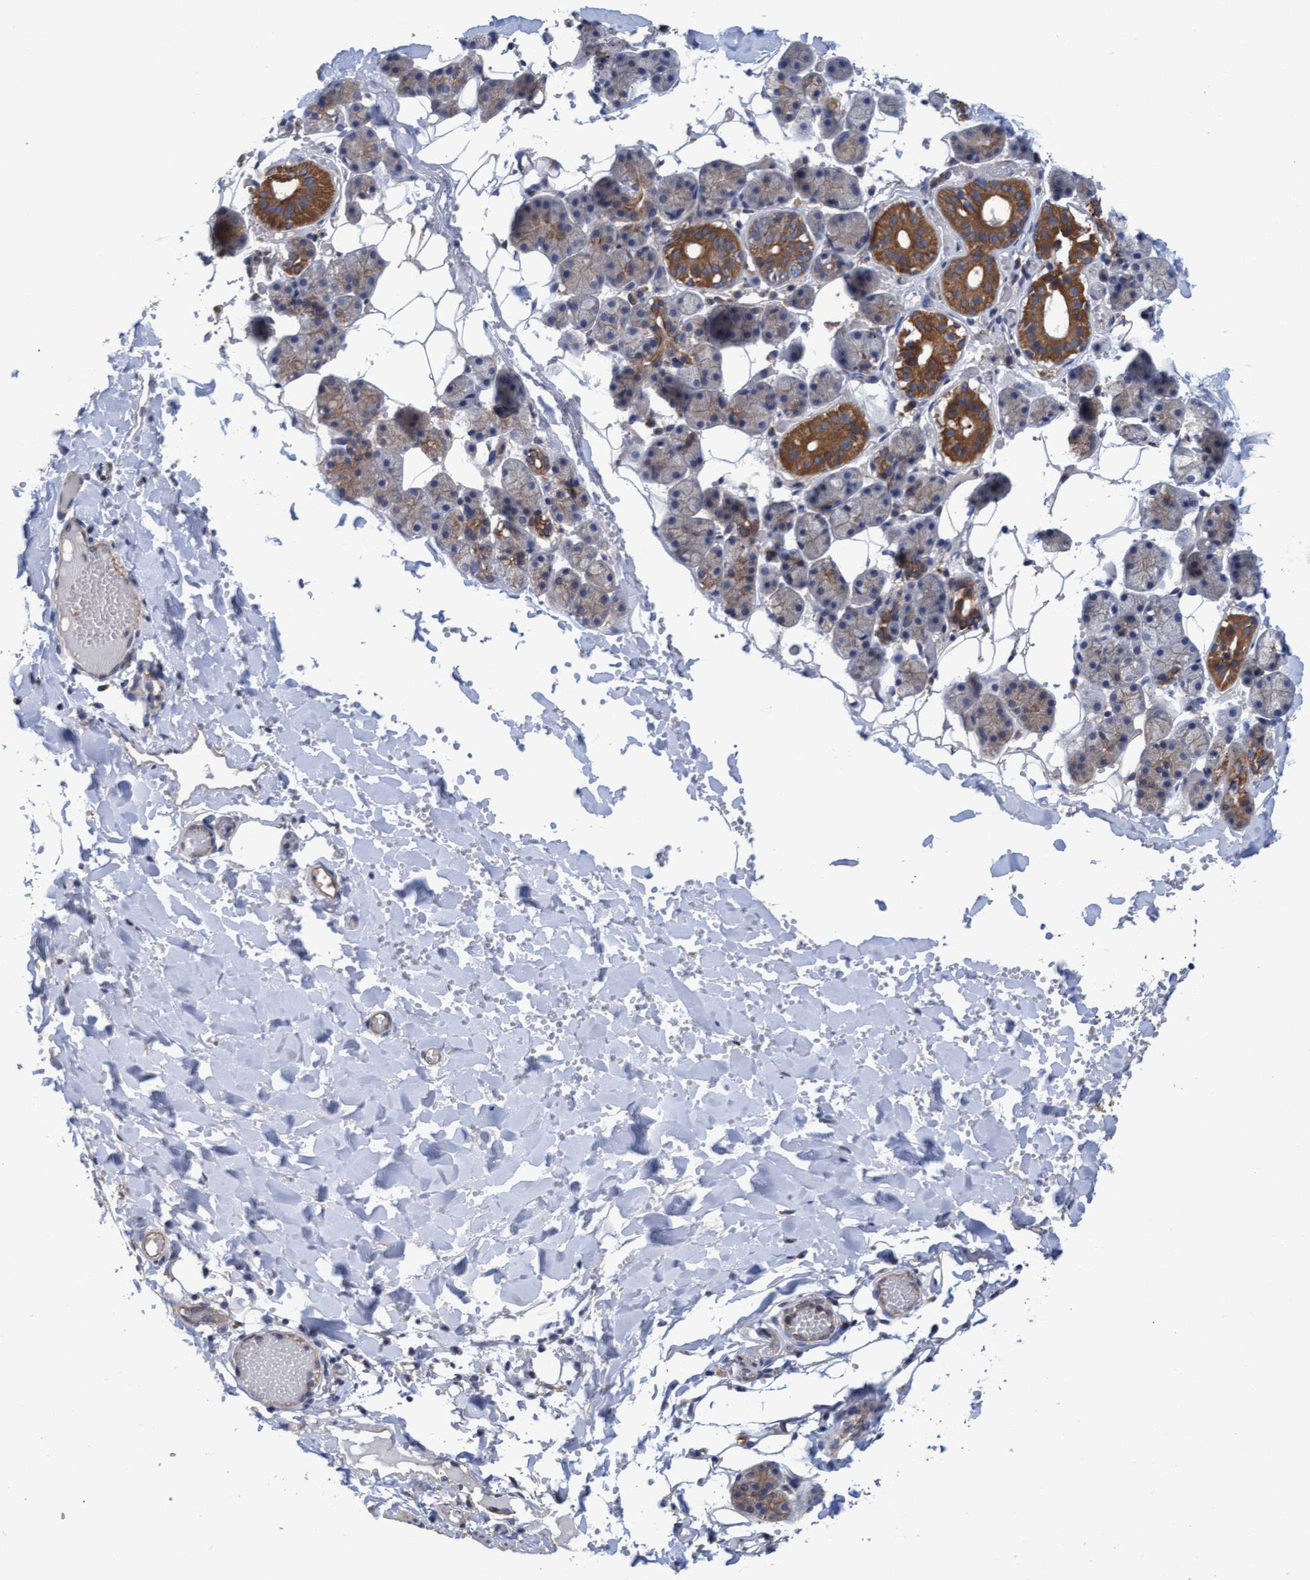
{"staining": {"intensity": "moderate", "quantity": "25%-75%", "location": "cytoplasmic/membranous"}, "tissue": "salivary gland", "cell_type": "Glandular cells", "image_type": "normal", "snomed": [{"axis": "morphology", "description": "Normal tissue, NOS"}, {"axis": "topography", "description": "Salivary gland"}], "caption": "About 25%-75% of glandular cells in benign human salivary gland exhibit moderate cytoplasmic/membranous protein expression as visualized by brown immunohistochemical staining.", "gene": "MRPL38", "patient": {"sex": "male", "age": 23}}